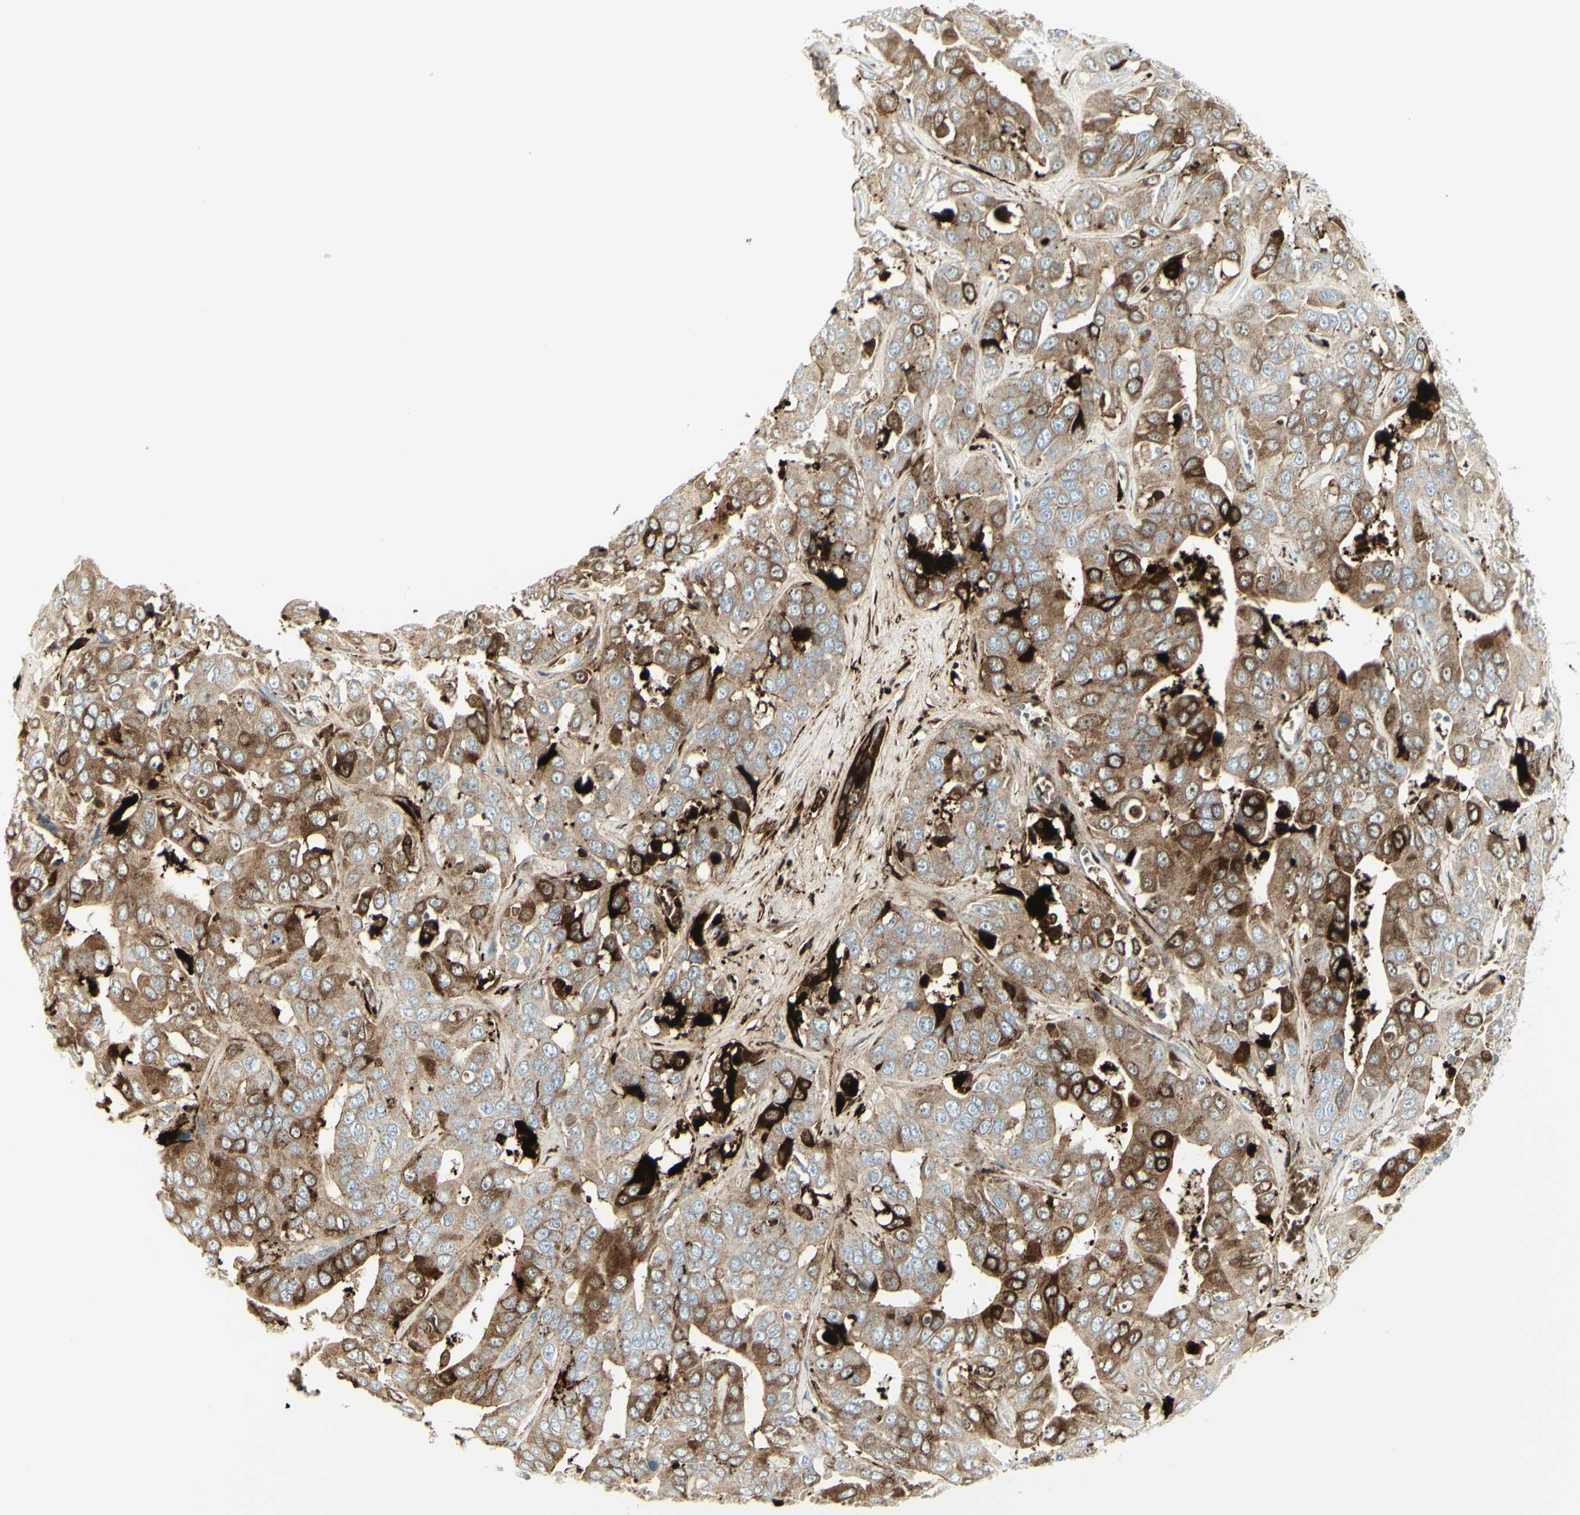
{"staining": {"intensity": "strong", "quantity": "25%-75%", "location": "cytoplasmic/membranous"}, "tissue": "liver cancer", "cell_type": "Tumor cells", "image_type": "cancer", "snomed": [{"axis": "morphology", "description": "Cholangiocarcinoma"}, {"axis": "topography", "description": "Liver"}], "caption": "IHC staining of liver cancer (cholangiocarcinoma), which demonstrates high levels of strong cytoplasmic/membranous expression in approximately 25%-75% of tumor cells indicating strong cytoplasmic/membranous protein positivity. The staining was performed using DAB (3,3'-diaminobenzidine) (brown) for protein detection and nuclei were counterstained in hematoxylin (blue).", "gene": "MDK", "patient": {"sex": "female", "age": 52}}